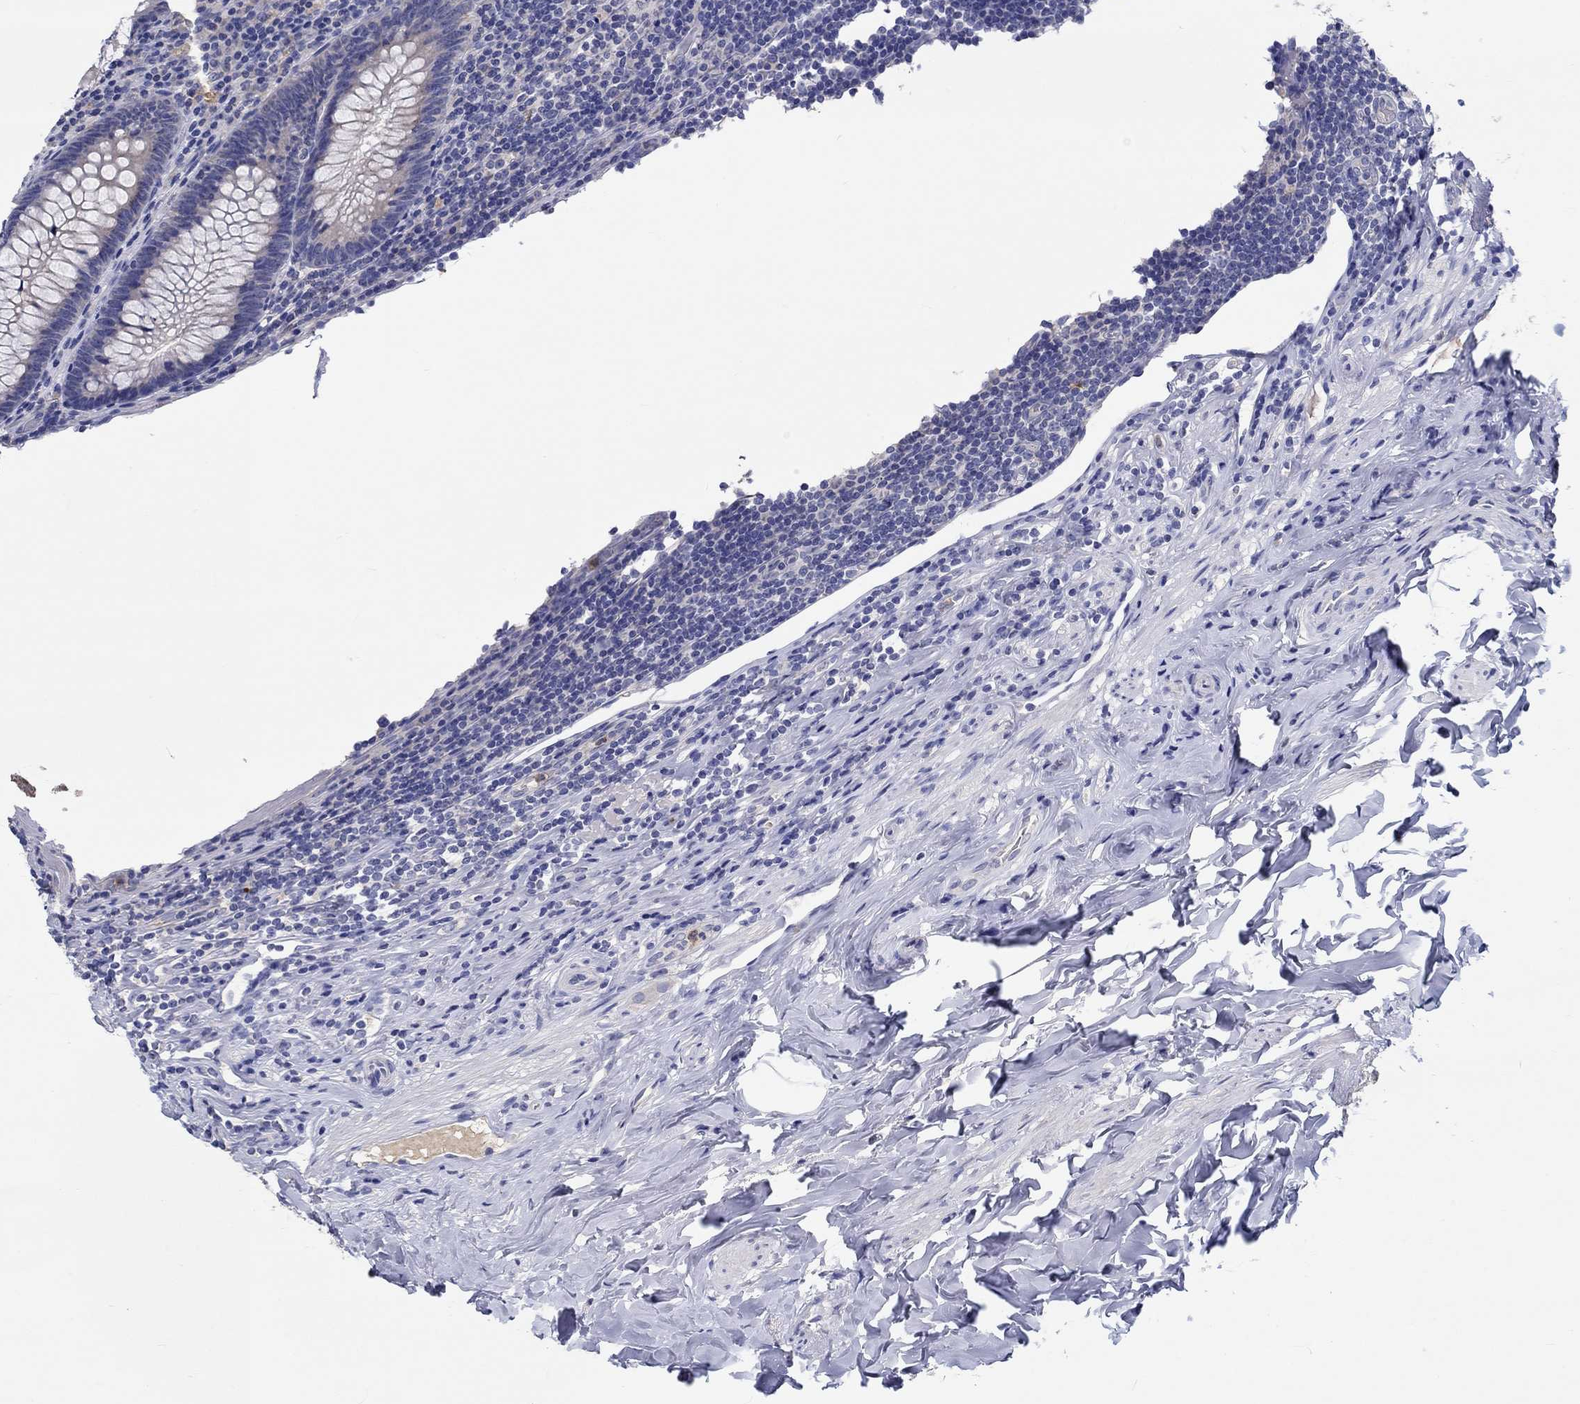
{"staining": {"intensity": "negative", "quantity": "none", "location": "none"}, "tissue": "appendix", "cell_type": "Glandular cells", "image_type": "normal", "snomed": [{"axis": "morphology", "description": "Normal tissue, NOS"}, {"axis": "topography", "description": "Appendix"}], "caption": "A high-resolution micrograph shows immunohistochemistry staining of normal appendix, which demonstrates no significant positivity in glandular cells. The staining was performed using DAB to visualize the protein expression in brown, while the nuclei were stained in blue with hematoxylin (Magnification: 20x).", "gene": "CHIT1", "patient": {"sex": "male", "age": 47}}